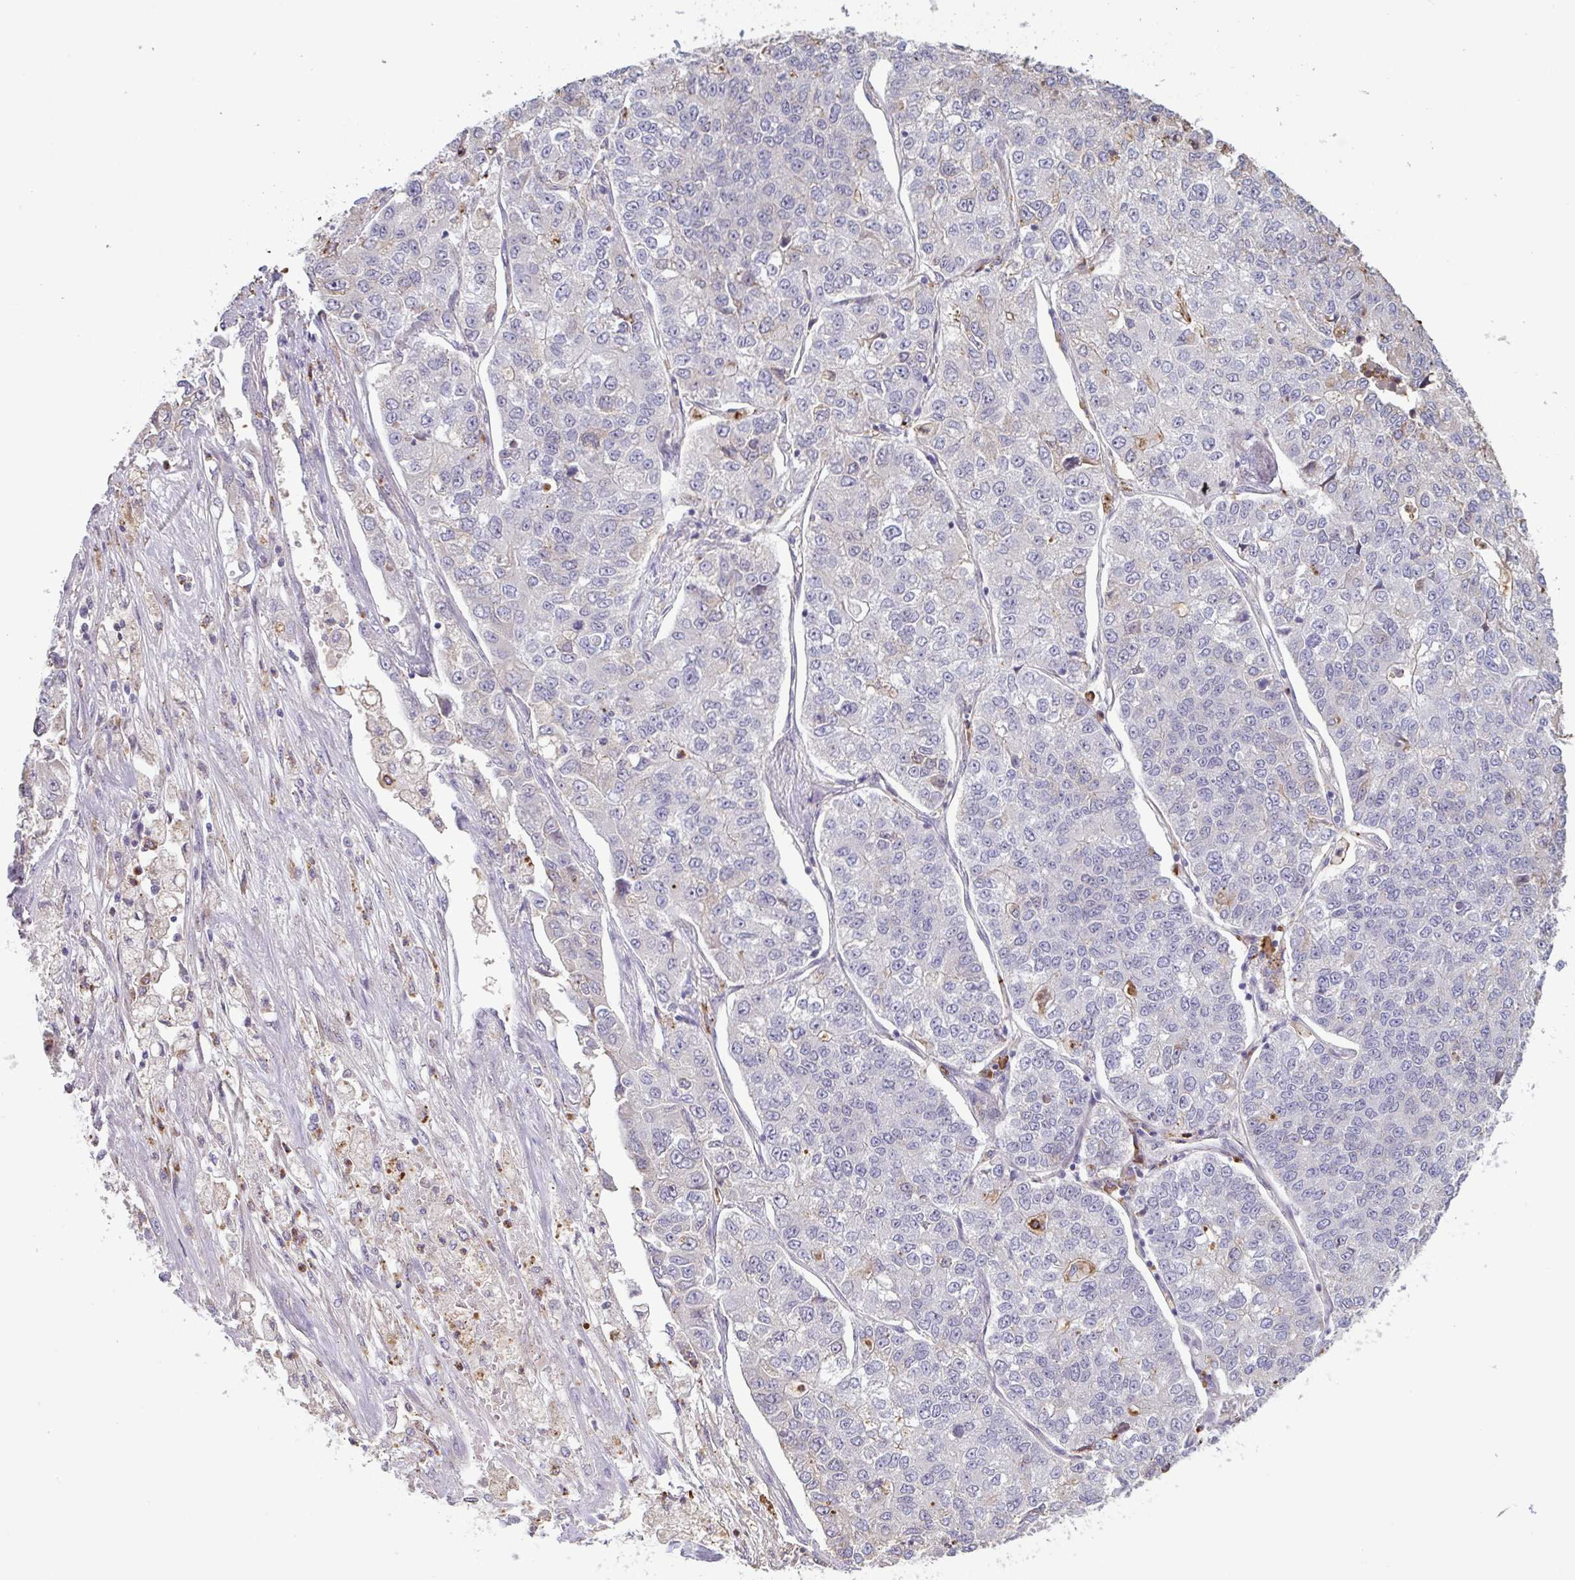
{"staining": {"intensity": "negative", "quantity": "none", "location": "none"}, "tissue": "lung cancer", "cell_type": "Tumor cells", "image_type": "cancer", "snomed": [{"axis": "morphology", "description": "Adenocarcinoma, NOS"}, {"axis": "topography", "description": "Lung"}], "caption": "This is an IHC image of human lung cancer. There is no positivity in tumor cells.", "gene": "TAF1D", "patient": {"sex": "male", "age": 49}}